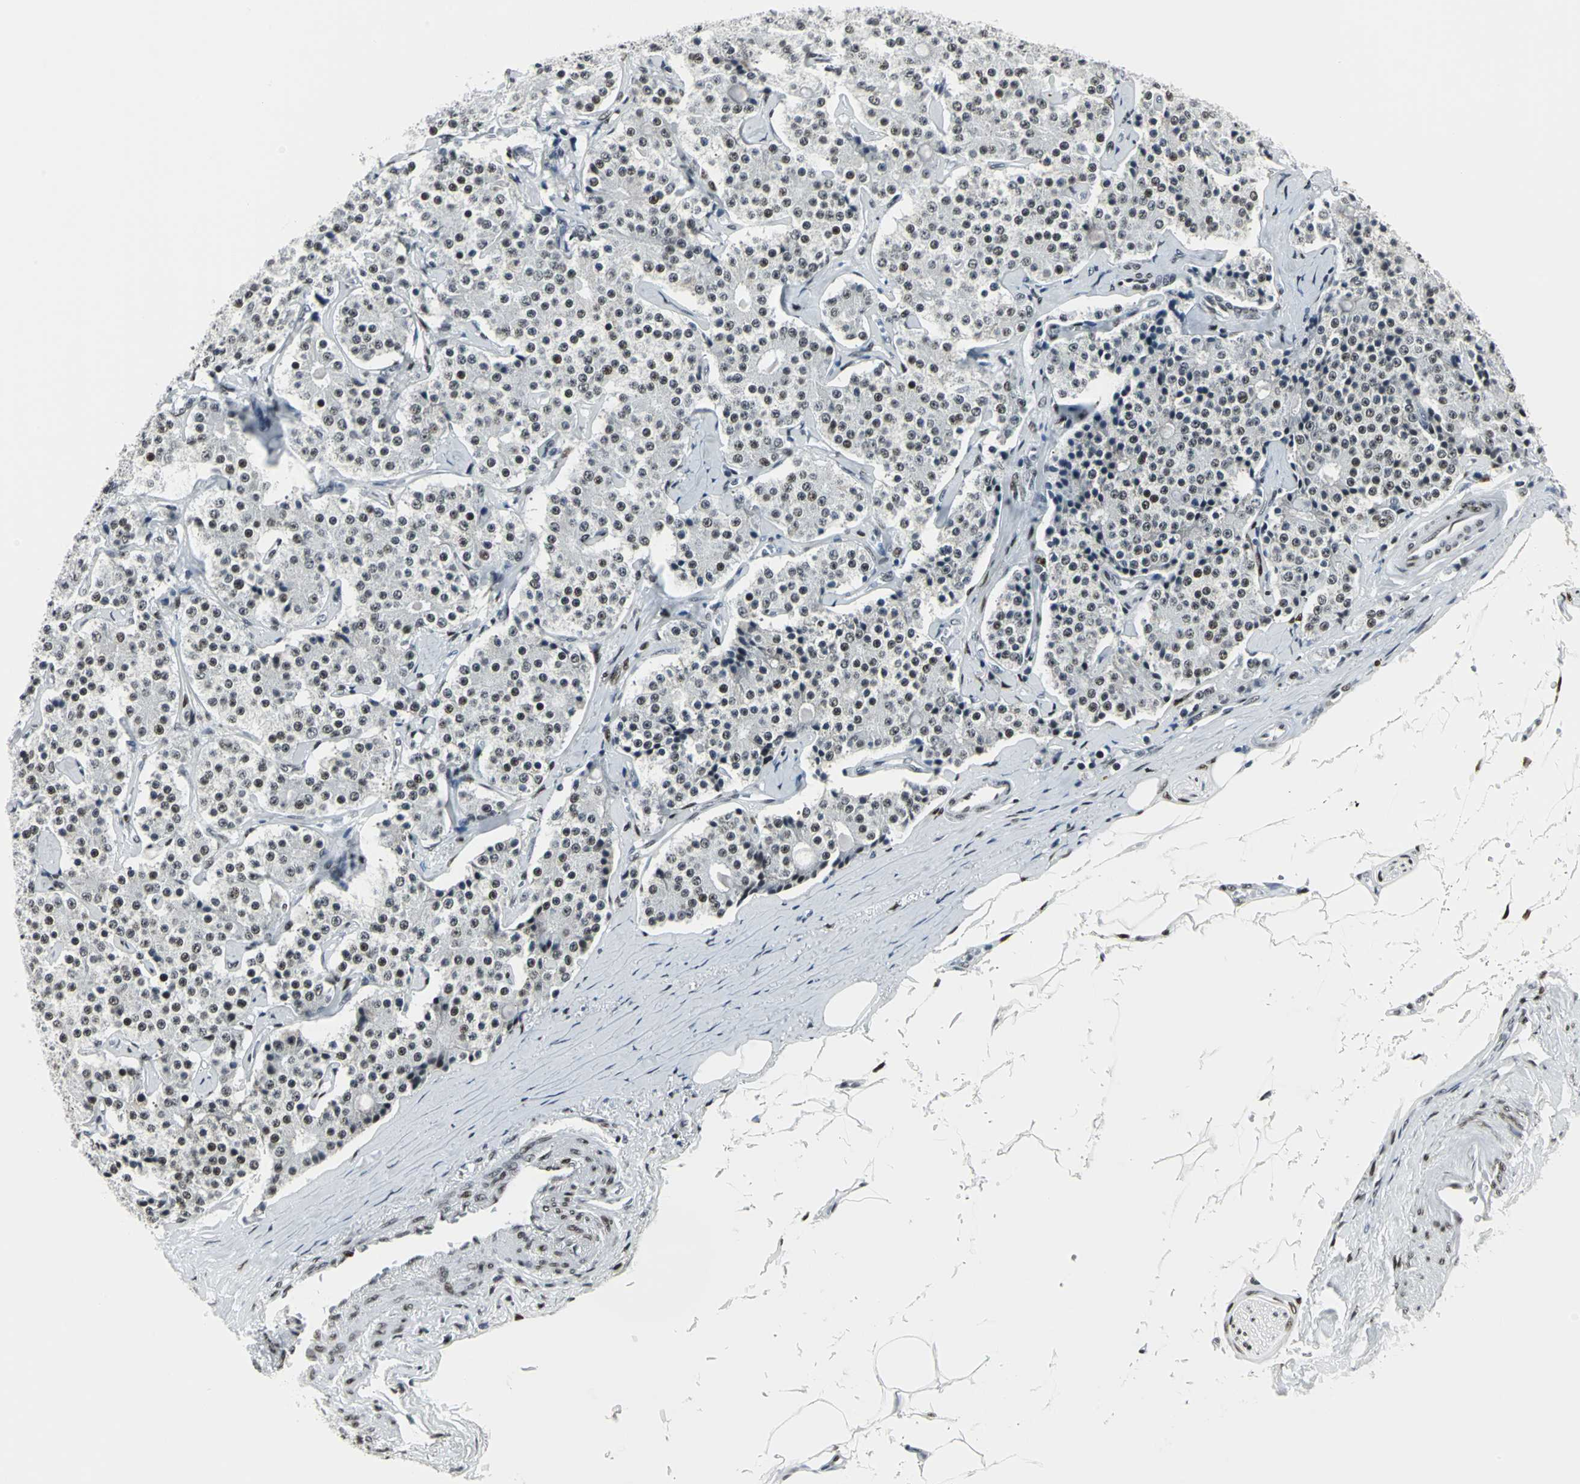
{"staining": {"intensity": "weak", "quantity": ">75%", "location": "nuclear"}, "tissue": "carcinoid", "cell_type": "Tumor cells", "image_type": "cancer", "snomed": [{"axis": "morphology", "description": "Carcinoid, malignant, NOS"}, {"axis": "topography", "description": "Colon"}], "caption": "High-magnification brightfield microscopy of carcinoid stained with DAB (3,3'-diaminobenzidine) (brown) and counterstained with hematoxylin (blue). tumor cells exhibit weak nuclear expression is identified in about>75% of cells.", "gene": "HDAC2", "patient": {"sex": "female", "age": 61}}